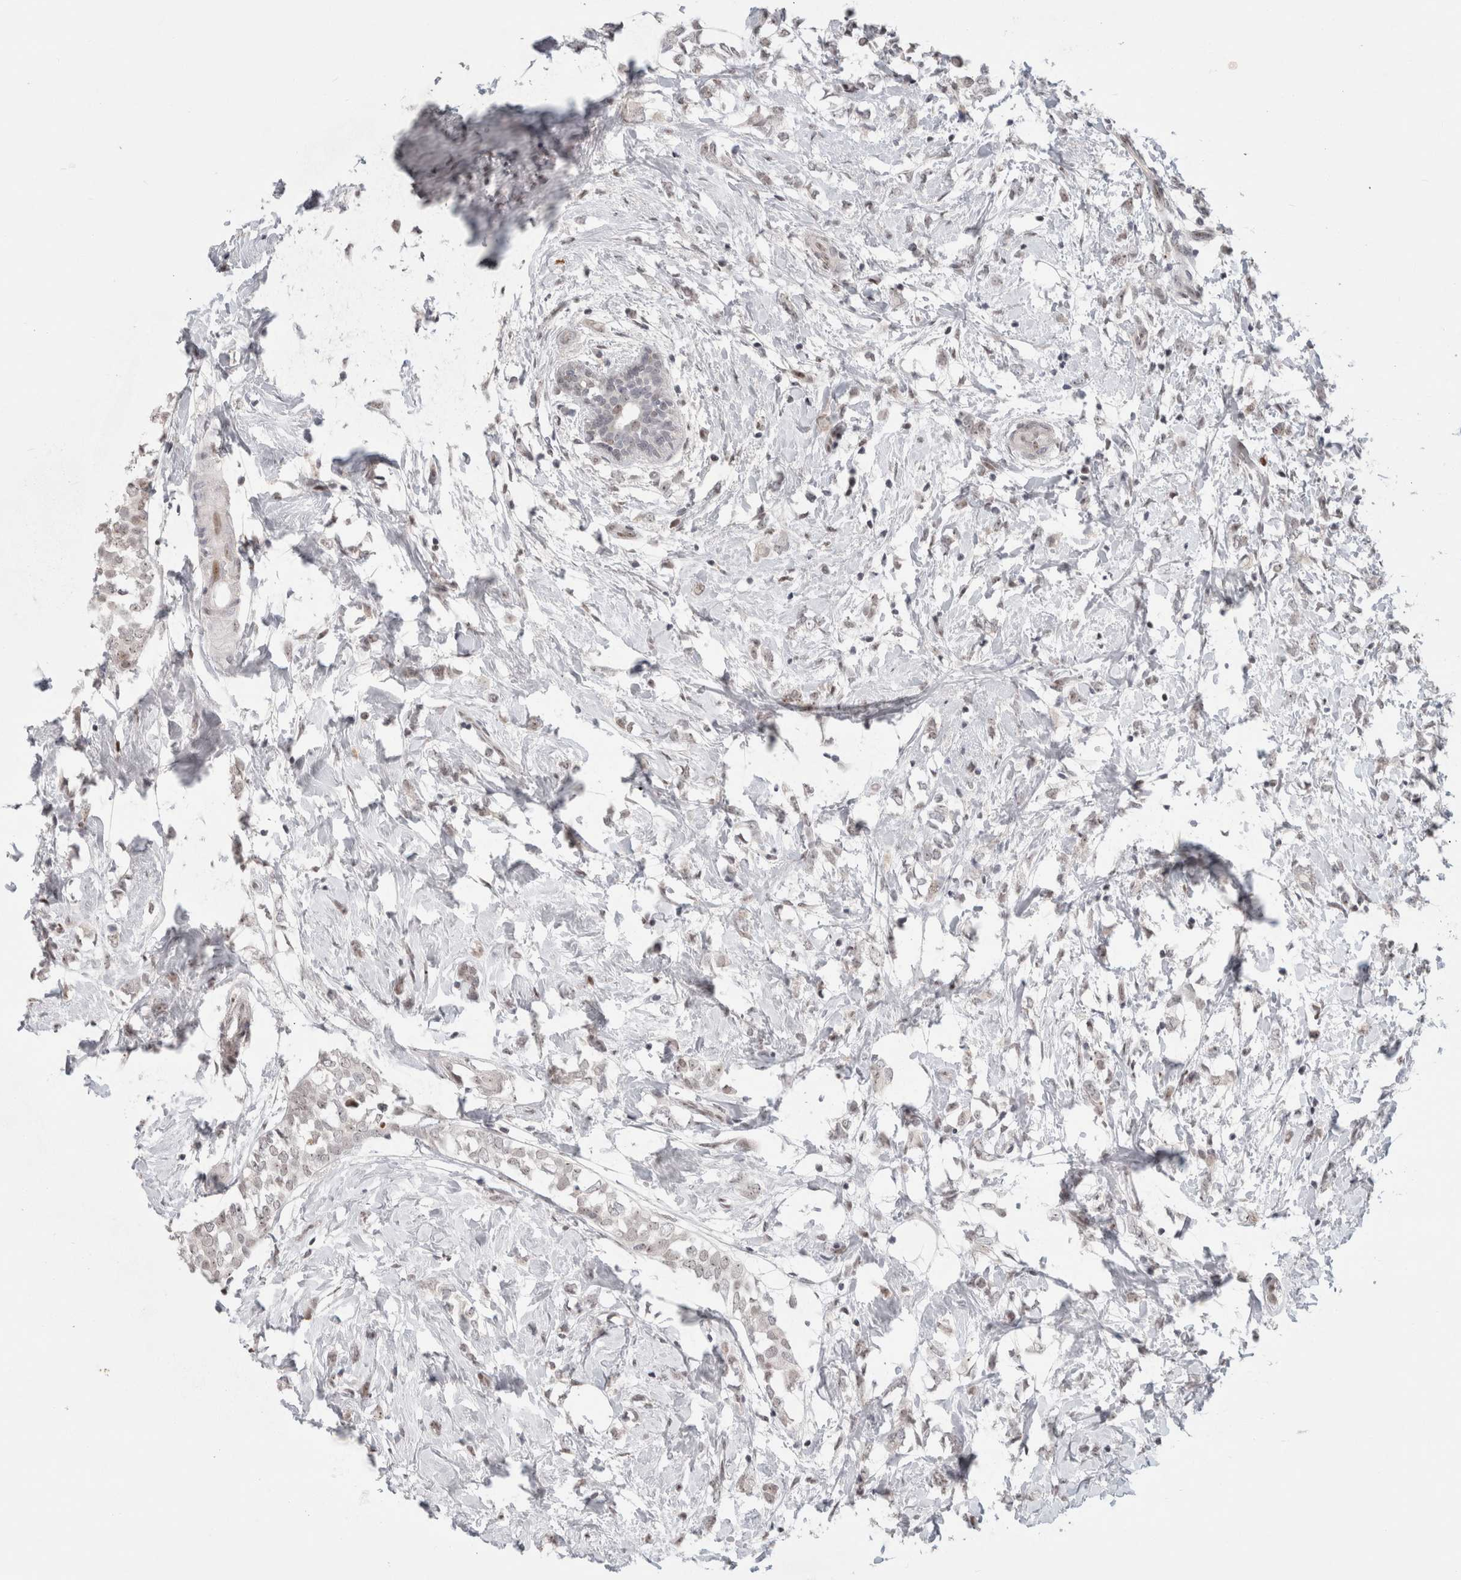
{"staining": {"intensity": "negative", "quantity": "none", "location": "none"}, "tissue": "breast cancer", "cell_type": "Tumor cells", "image_type": "cancer", "snomed": [{"axis": "morphology", "description": "Normal tissue, NOS"}, {"axis": "morphology", "description": "Lobular carcinoma"}, {"axis": "topography", "description": "Breast"}], "caption": "IHC micrograph of human breast cancer (lobular carcinoma) stained for a protein (brown), which demonstrates no staining in tumor cells.", "gene": "SENP6", "patient": {"sex": "female", "age": 47}}